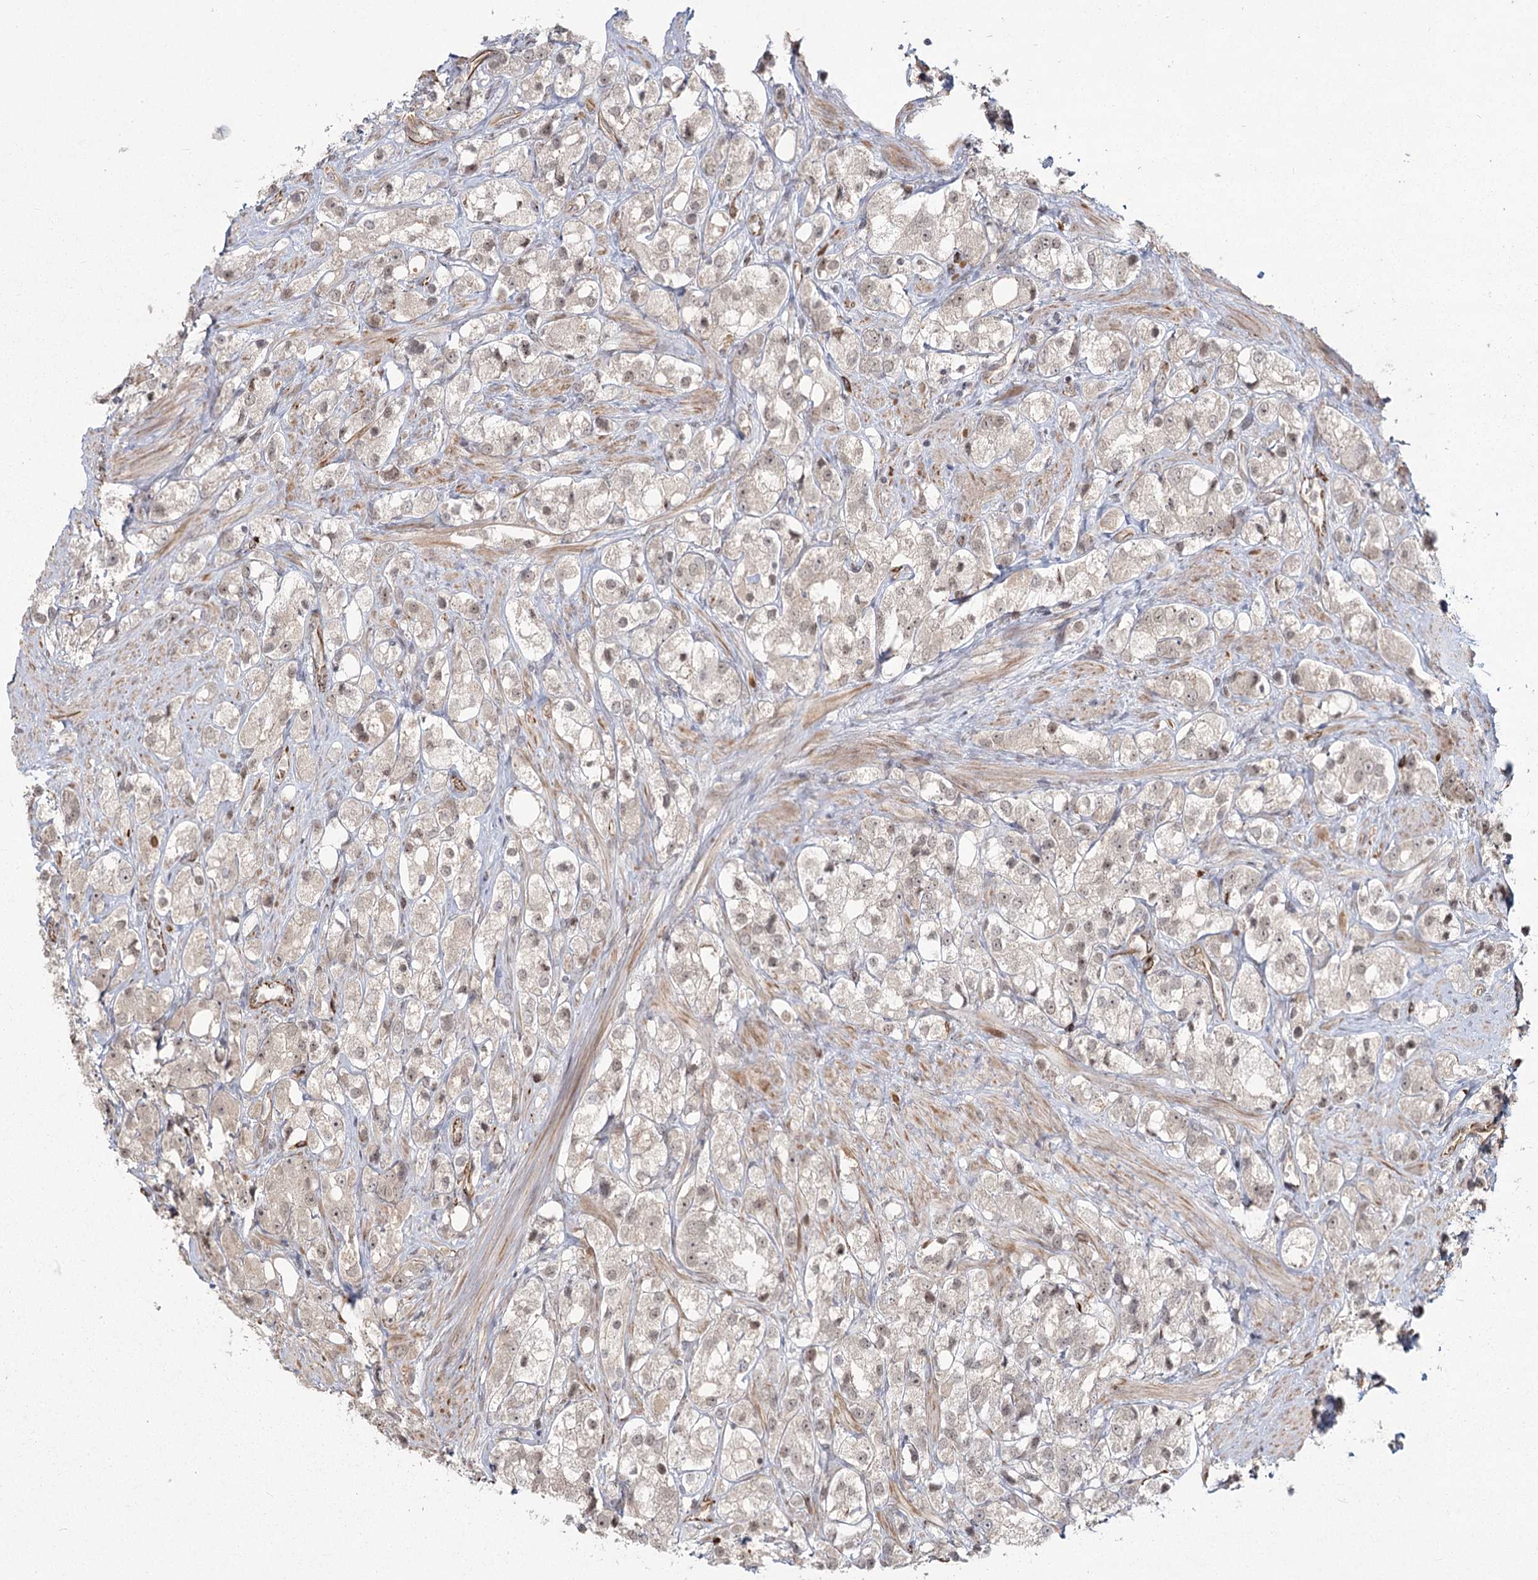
{"staining": {"intensity": "weak", "quantity": "25%-75%", "location": "nuclear"}, "tissue": "prostate cancer", "cell_type": "Tumor cells", "image_type": "cancer", "snomed": [{"axis": "morphology", "description": "Adenocarcinoma, NOS"}, {"axis": "topography", "description": "Prostate"}], "caption": "A brown stain highlights weak nuclear staining of a protein in human prostate adenocarcinoma tumor cells. The staining is performed using DAB brown chromogen to label protein expression. The nuclei are counter-stained blue using hematoxylin.", "gene": "AP2M1", "patient": {"sex": "male", "age": 79}}